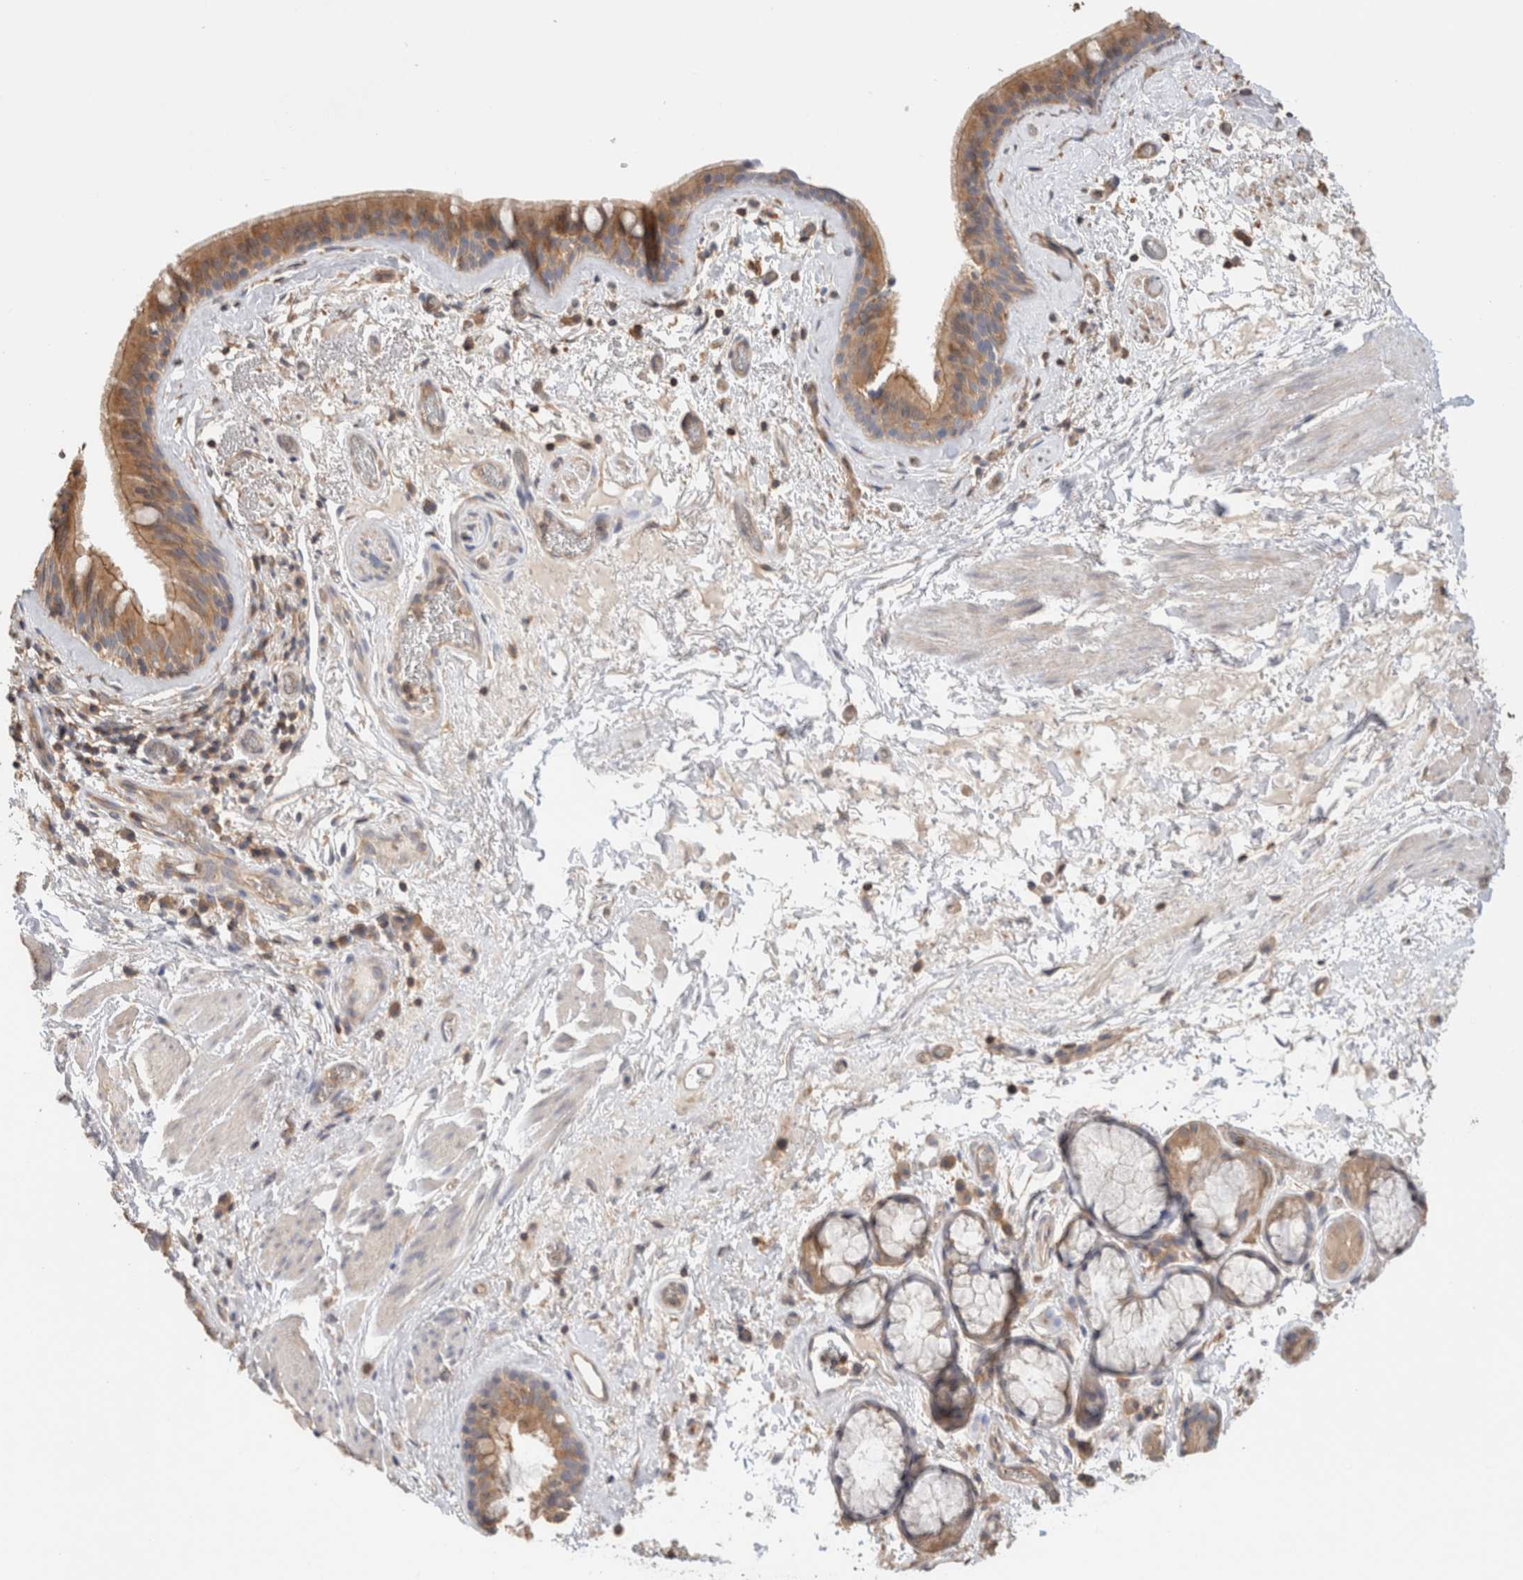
{"staining": {"intensity": "moderate", "quantity": ">75%", "location": "cytoplasmic/membranous"}, "tissue": "bronchus", "cell_type": "Respiratory epithelial cells", "image_type": "normal", "snomed": [{"axis": "morphology", "description": "Normal tissue, NOS"}, {"axis": "topography", "description": "Cartilage tissue"}], "caption": "Immunohistochemical staining of normal human bronchus exhibits >75% levels of moderate cytoplasmic/membranous protein expression in approximately >75% of respiratory epithelial cells.", "gene": "CFAP418", "patient": {"sex": "female", "age": 63}}